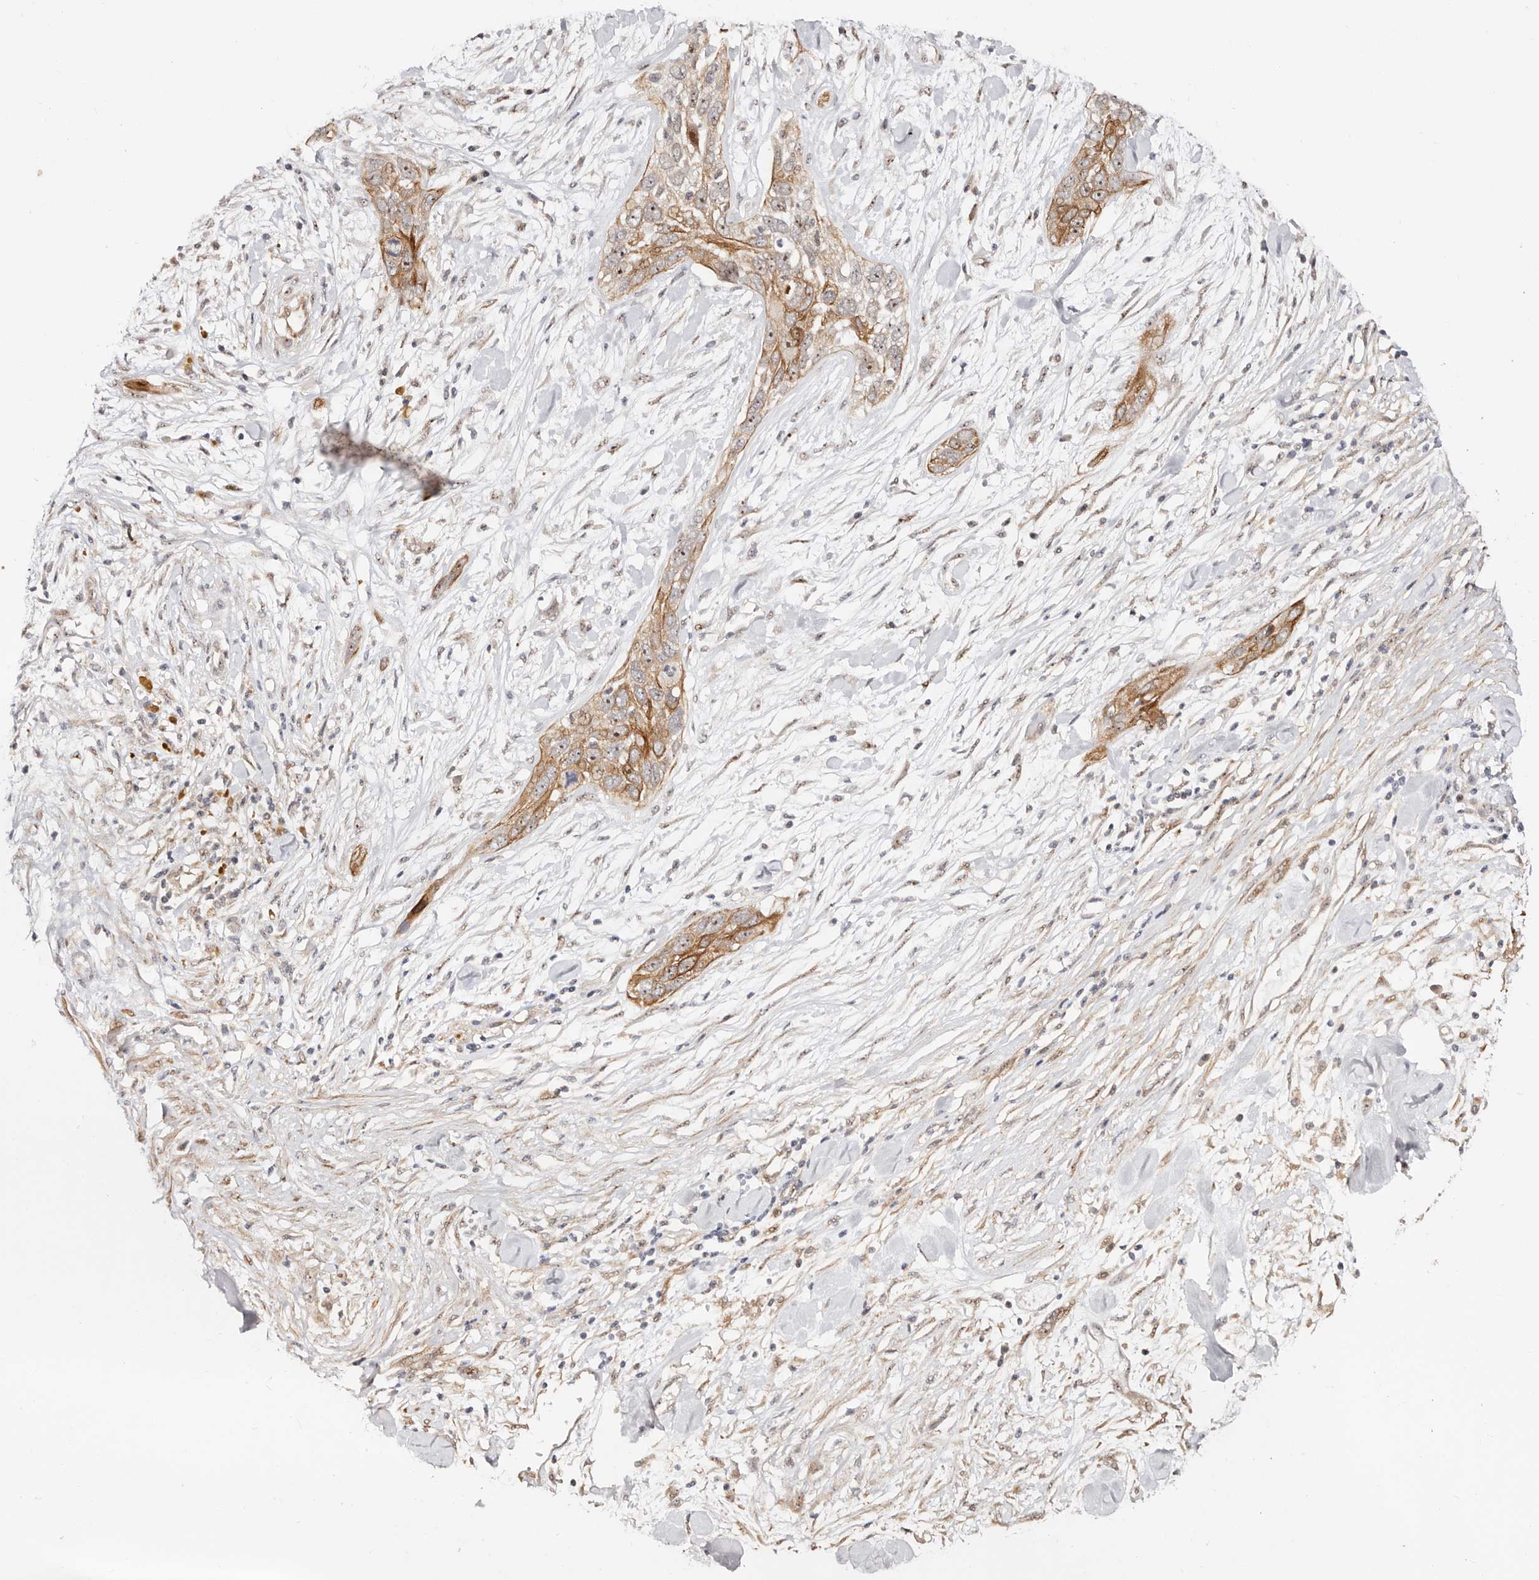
{"staining": {"intensity": "moderate", "quantity": "25%-75%", "location": "cytoplasmic/membranous,nuclear"}, "tissue": "pancreatic cancer", "cell_type": "Tumor cells", "image_type": "cancer", "snomed": [{"axis": "morphology", "description": "Adenocarcinoma, NOS"}, {"axis": "topography", "description": "Pancreas"}], "caption": "Brown immunohistochemical staining in pancreatic cancer shows moderate cytoplasmic/membranous and nuclear expression in approximately 25%-75% of tumor cells. (Brightfield microscopy of DAB IHC at high magnification).", "gene": "ODF2L", "patient": {"sex": "female", "age": 60}}